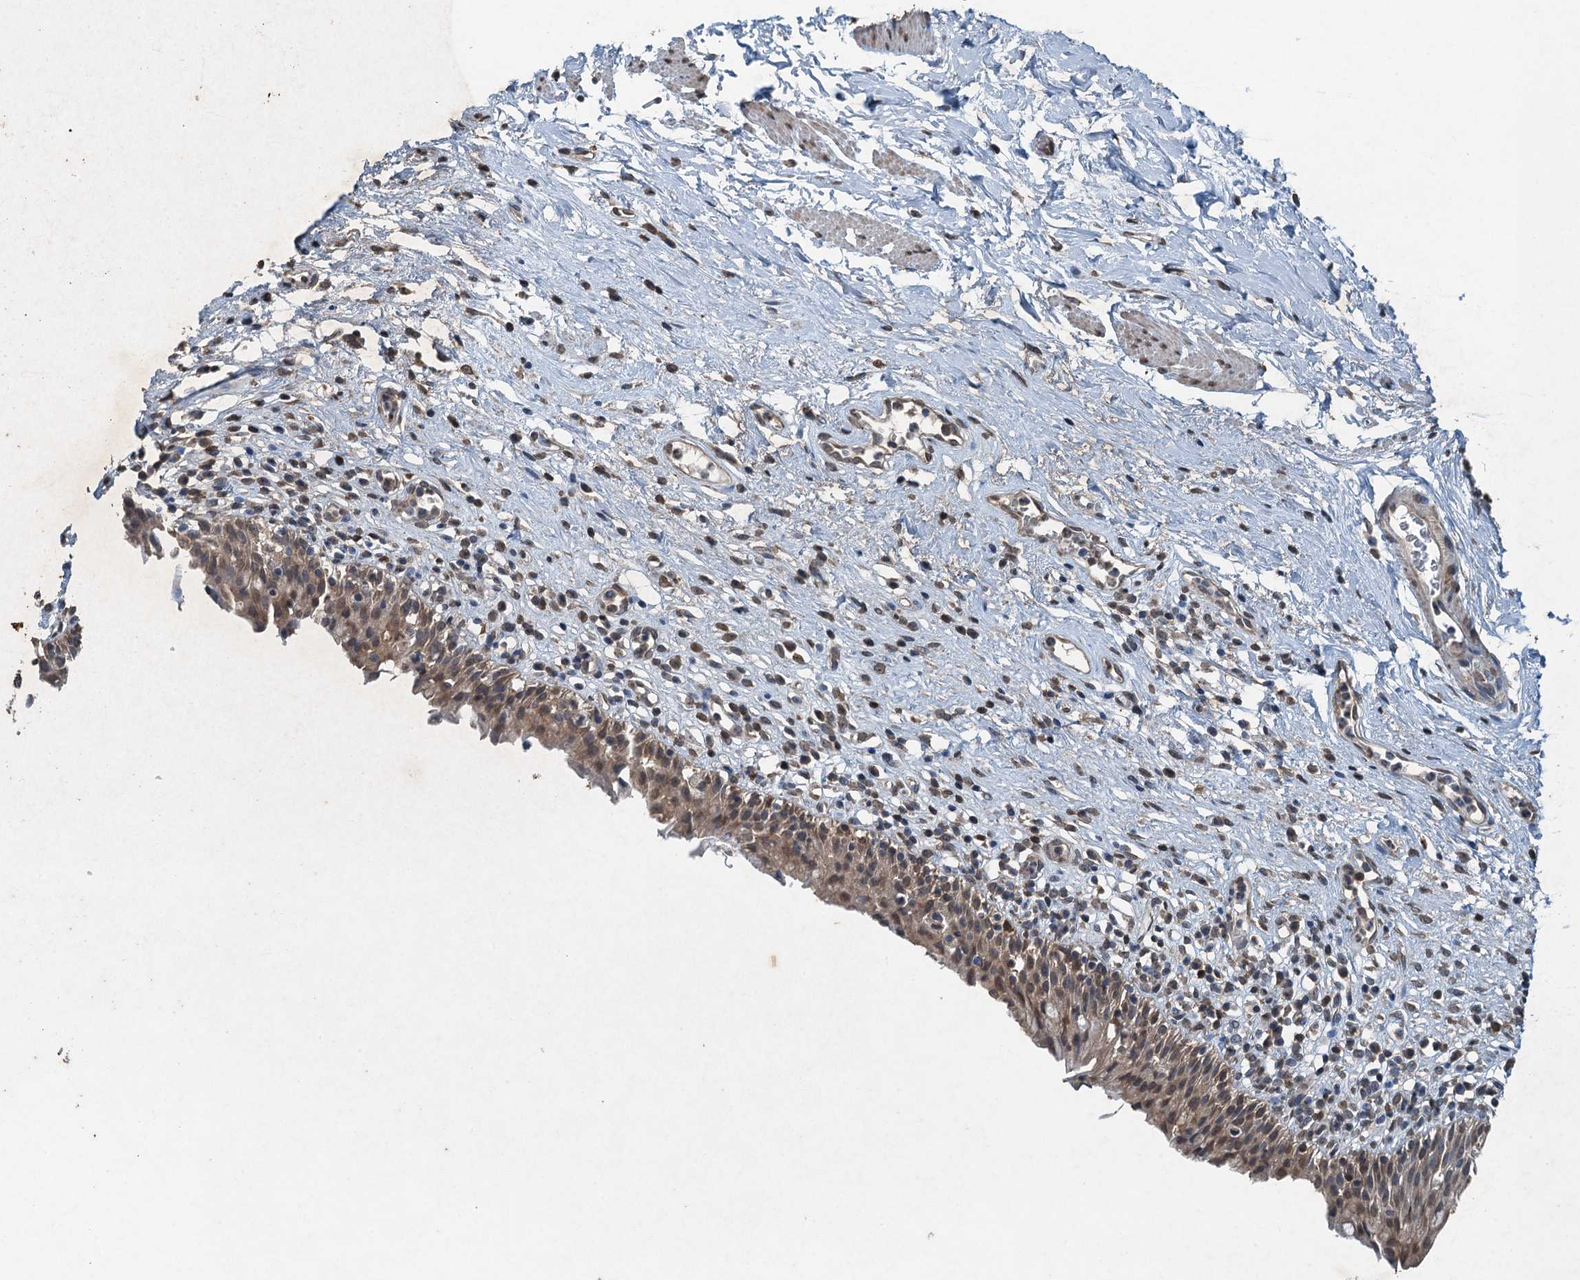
{"staining": {"intensity": "moderate", "quantity": ">75%", "location": "cytoplasmic/membranous,nuclear"}, "tissue": "urinary bladder", "cell_type": "Urothelial cells", "image_type": "normal", "snomed": [{"axis": "morphology", "description": "Normal tissue, NOS"}, {"axis": "morphology", "description": "Inflammation, NOS"}, {"axis": "topography", "description": "Urinary bladder"}], "caption": "The photomicrograph demonstrates a brown stain indicating the presence of a protein in the cytoplasmic/membranous,nuclear of urothelial cells in urinary bladder. The staining was performed using DAB (3,3'-diaminobenzidine) to visualize the protein expression in brown, while the nuclei were stained in blue with hematoxylin (Magnification: 20x).", "gene": "TCTN1", "patient": {"sex": "male", "age": 63}}